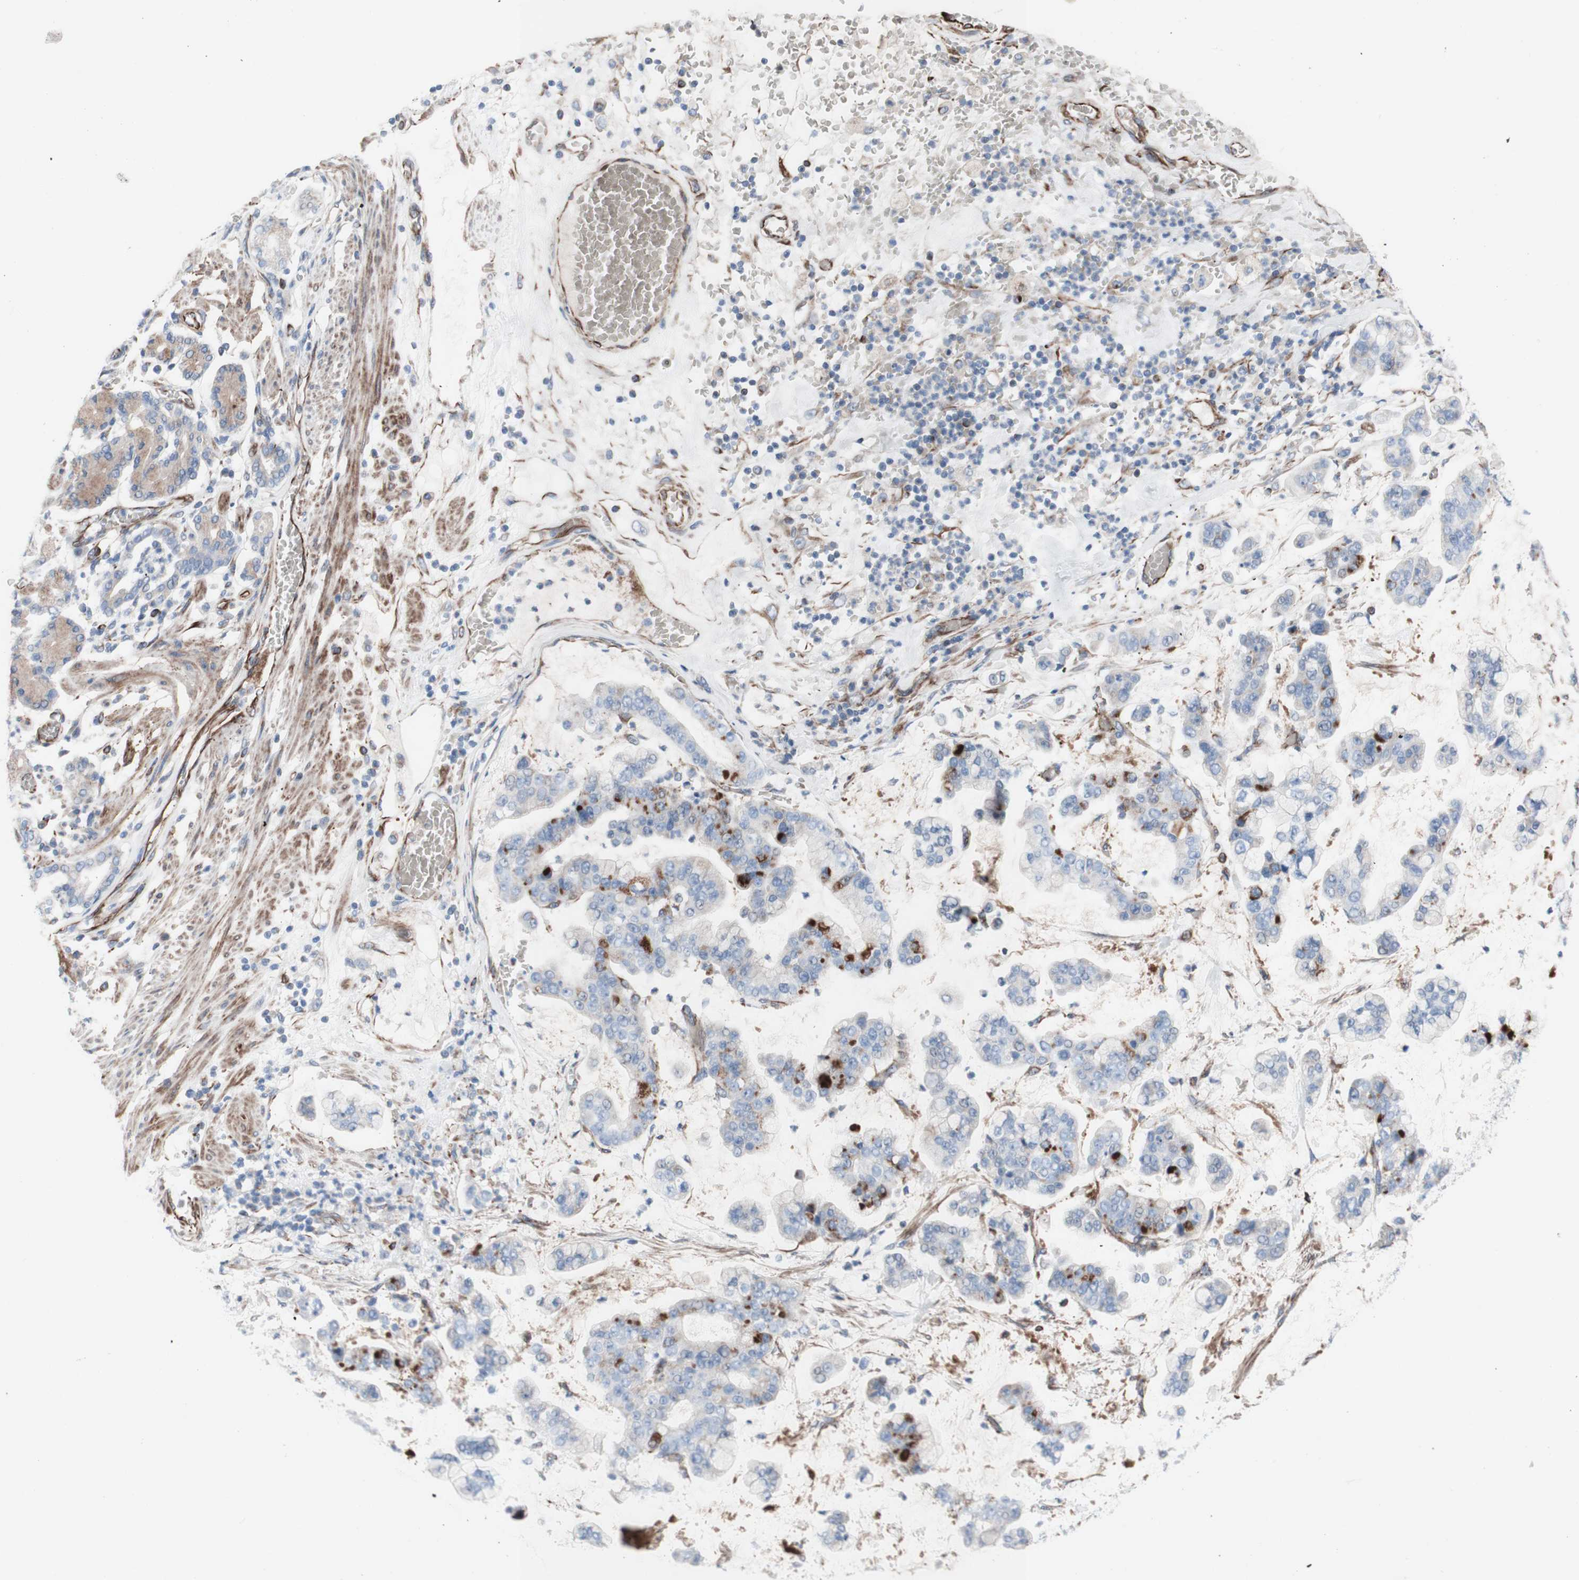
{"staining": {"intensity": "weak", "quantity": "<25%", "location": "cytoplasmic/membranous"}, "tissue": "stomach cancer", "cell_type": "Tumor cells", "image_type": "cancer", "snomed": [{"axis": "morphology", "description": "Normal tissue, NOS"}, {"axis": "morphology", "description": "Adenocarcinoma, NOS"}, {"axis": "topography", "description": "Stomach, upper"}, {"axis": "topography", "description": "Stomach"}], "caption": "The micrograph demonstrates no significant expression in tumor cells of stomach cancer. Nuclei are stained in blue.", "gene": "AGPAT5", "patient": {"sex": "male", "age": 76}}